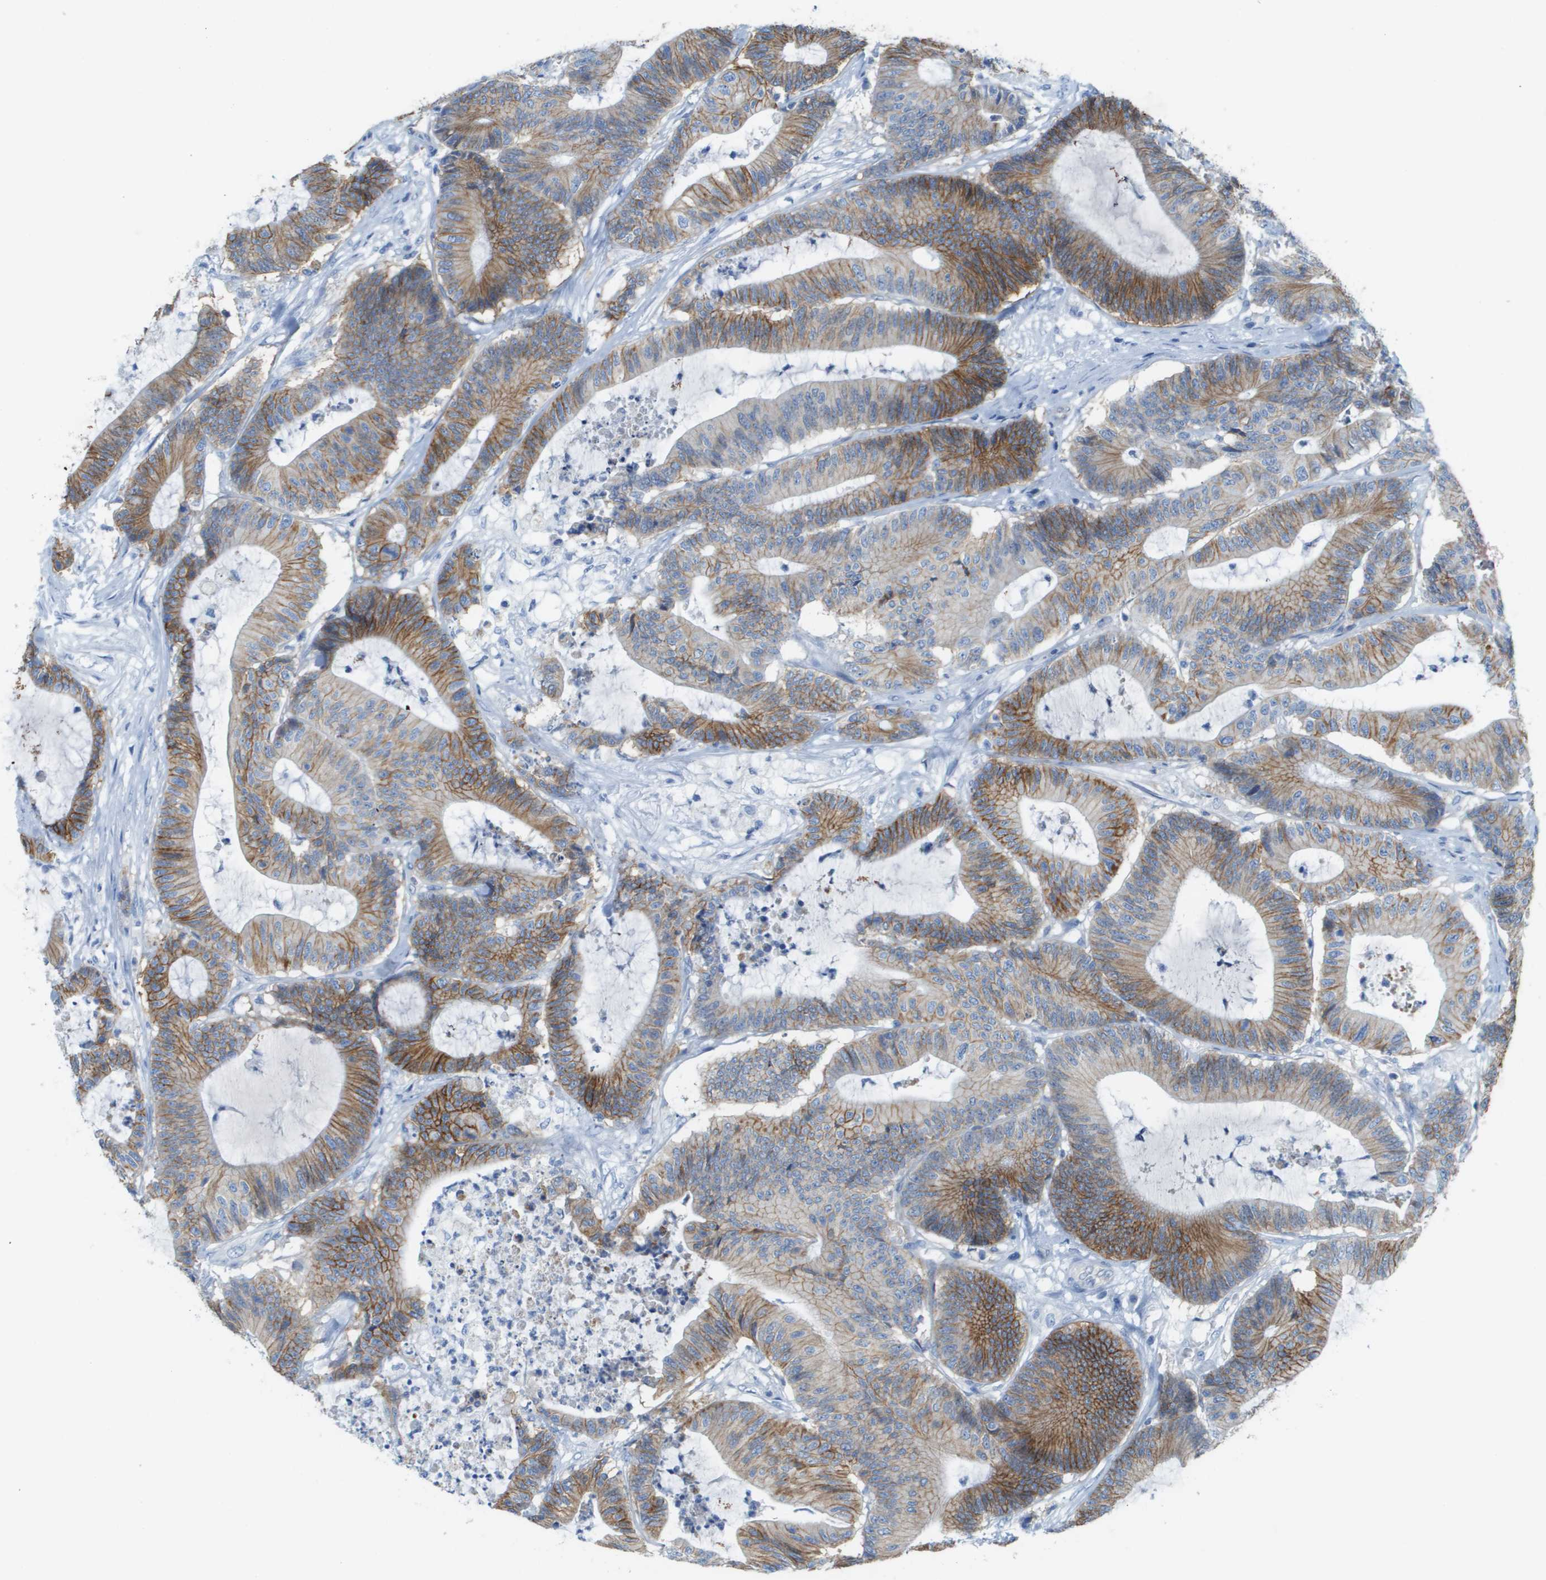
{"staining": {"intensity": "moderate", "quantity": ">75%", "location": "cytoplasmic/membranous"}, "tissue": "colorectal cancer", "cell_type": "Tumor cells", "image_type": "cancer", "snomed": [{"axis": "morphology", "description": "Adenocarcinoma, NOS"}, {"axis": "topography", "description": "Colon"}], "caption": "Moderate cytoplasmic/membranous protein staining is appreciated in approximately >75% of tumor cells in colorectal cancer (adenocarcinoma). (DAB = brown stain, brightfield microscopy at high magnification).", "gene": "CD46", "patient": {"sex": "female", "age": 84}}